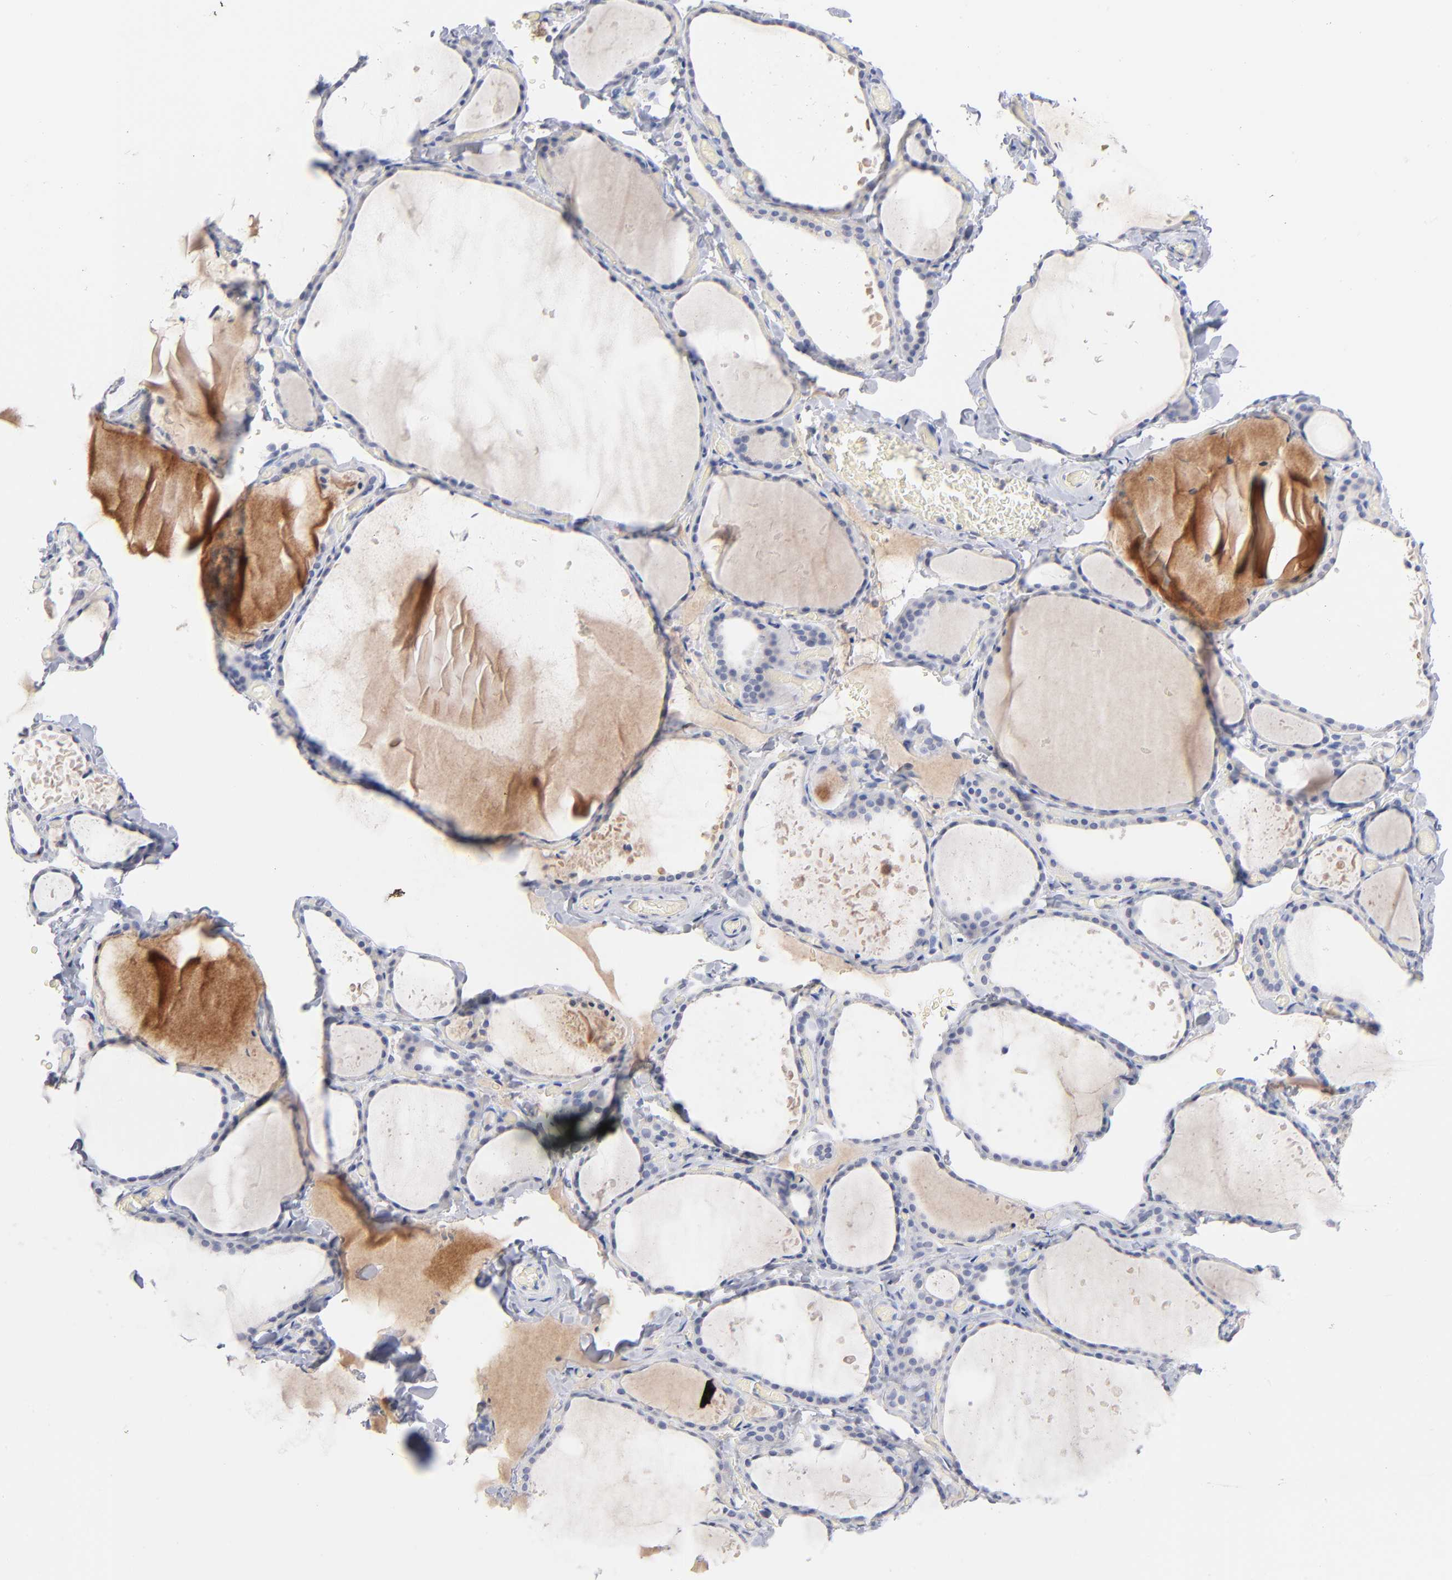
{"staining": {"intensity": "weak", "quantity": "<25%", "location": "cytoplasmic/membranous"}, "tissue": "thyroid gland", "cell_type": "Glandular cells", "image_type": "normal", "snomed": [{"axis": "morphology", "description": "Normal tissue, NOS"}, {"axis": "topography", "description": "Thyroid gland"}], "caption": "Thyroid gland stained for a protein using immunohistochemistry (IHC) displays no staining glandular cells.", "gene": "F12", "patient": {"sex": "female", "age": 22}}